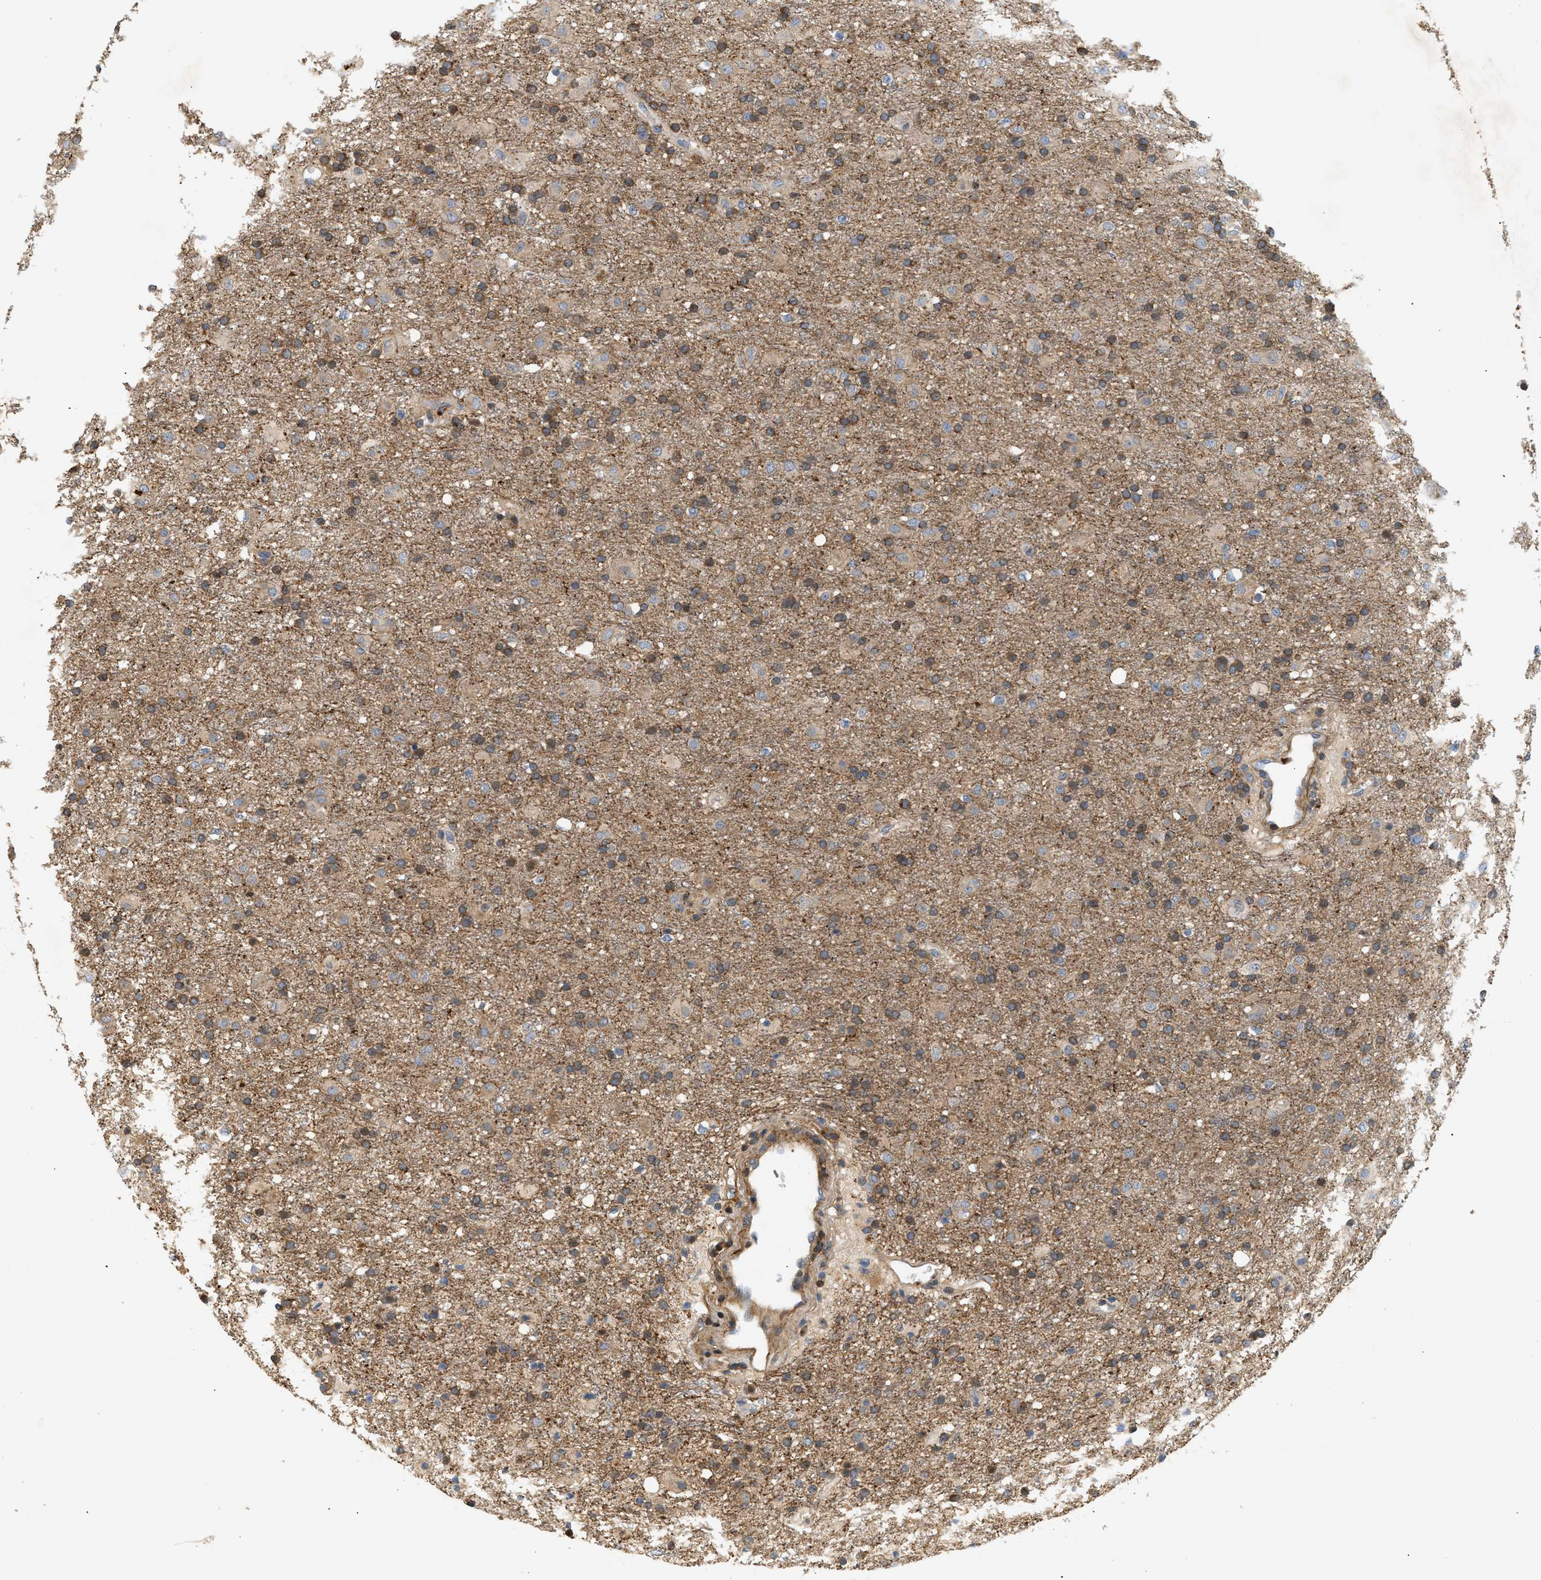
{"staining": {"intensity": "weak", "quantity": ">75%", "location": "cytoplasmic/membranous"}, "tissue": "glioma", "cell_type": "Tumor cells", "image_type": "cancer", "snomed": [{"axis": "morphology", "description": "Glioma, malignant, Low grade"}, {"axis": "topography", "description": "Brain"}], "caption": "Human malignant glioma (low-grade) stained with a protein marker demonstrates weak staining in tumor cells.", "gene": "FARS2", "patient": {"sex": "male", "age": 65}}